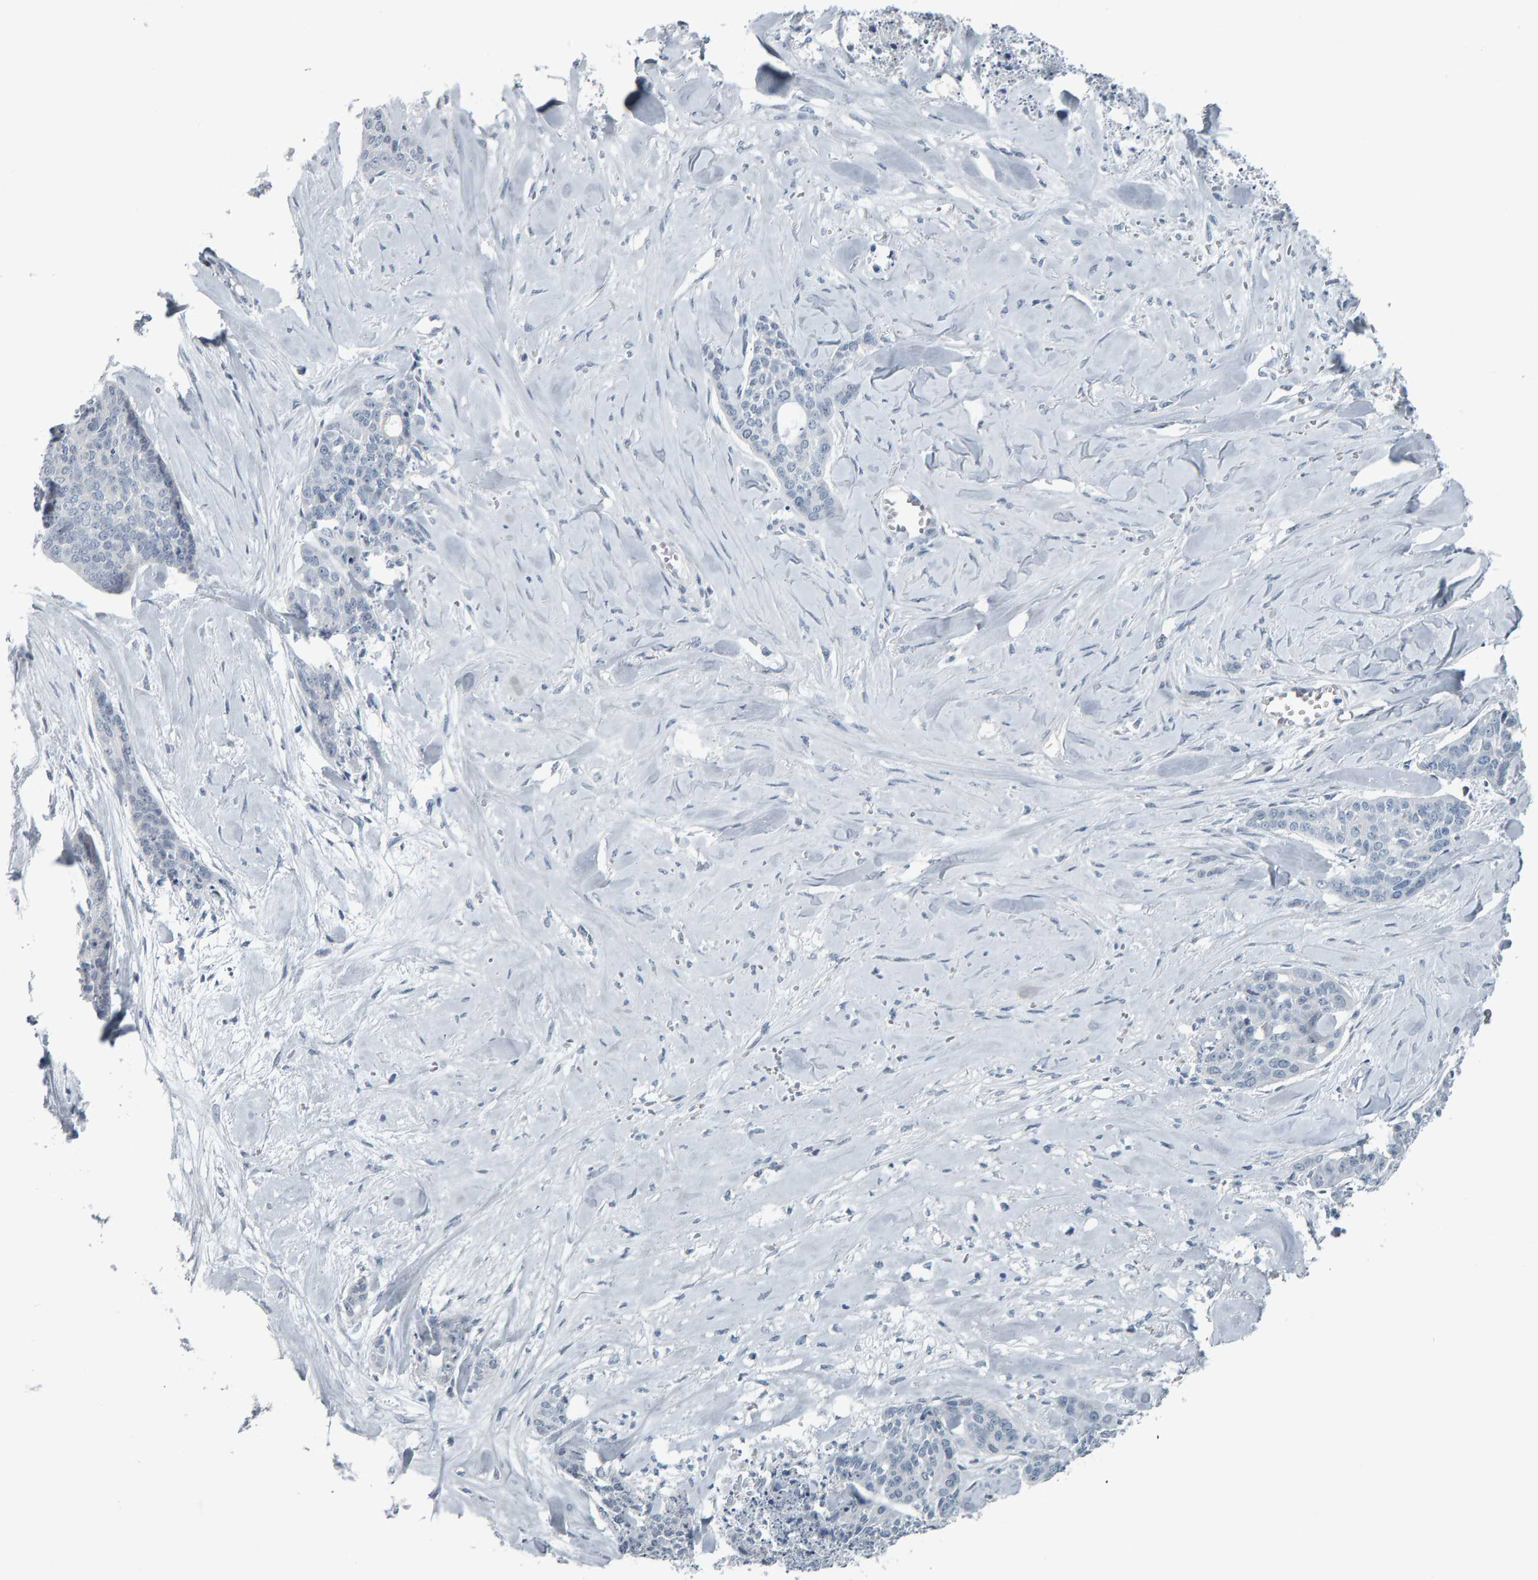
{"staining": {"intensity": "negative", "quantity": "none", "location": "none"}, "tissue": "skin cancer", "cell_type": "Tumor cells", "image_type": "cancer", "snomed": [{"axis": "morphology", "description": "Basal cell carcinoma"}, {"axis": "topography", "description": "Skin"}], "caption": "Immunohistochemical staining of skin cancer exhibits no significant staining in tumor cells.", "gene": "PYY", "patient": {"sex": "female", "age": 64}}